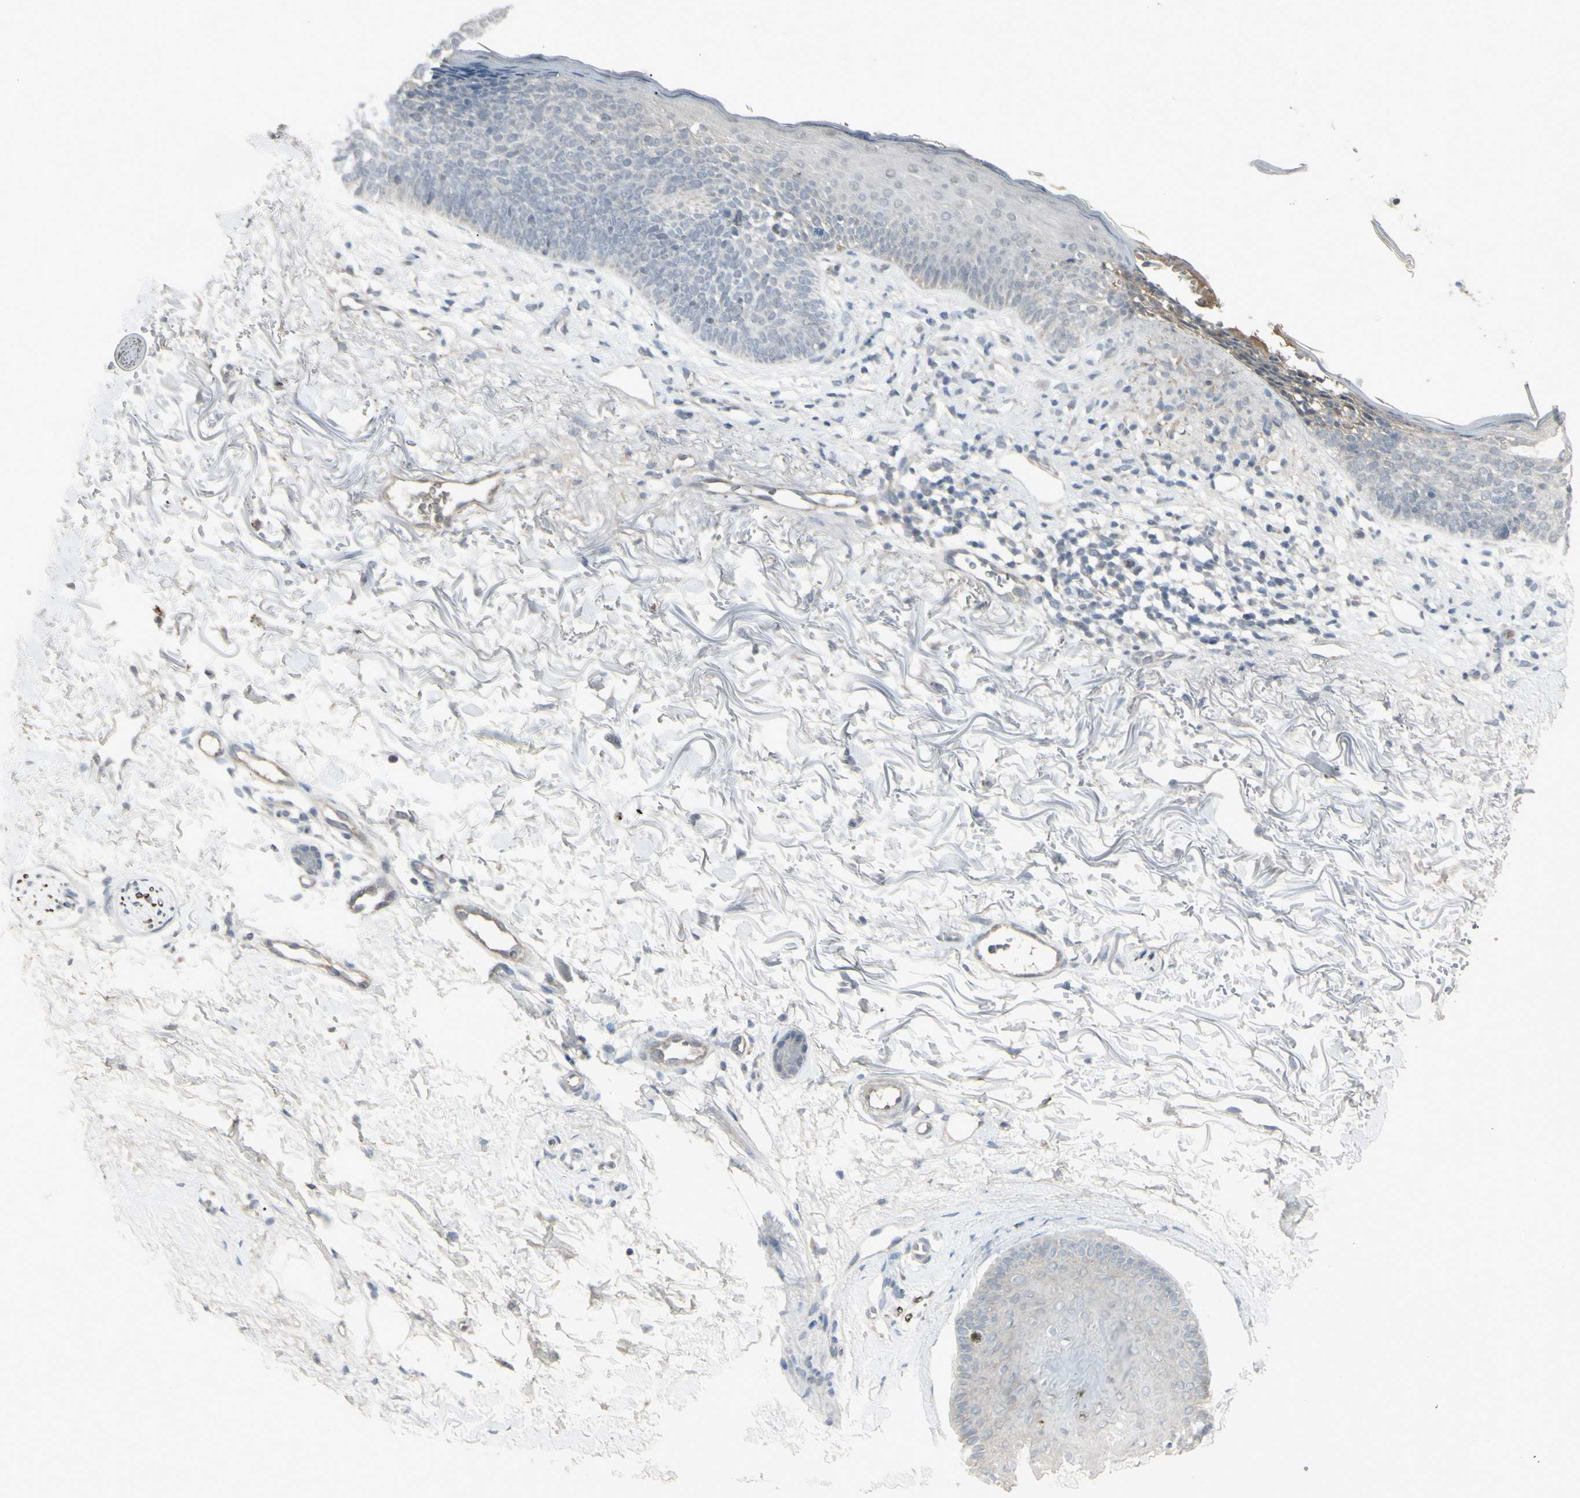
{"staining": {"intensity": "negative", "quantity": "none", "location": "none"}, "tissue": "skin cancer", "cell_type": "Tumor cells", "image_type": "cancer", "snomed": [{"axis": "morphology", "description": "Basal cell carcinoma"}, {"axis": "topography", "description": "Skin"}], "caption": "The micrograph displays no staining of tumor cells in skin cancer.", "gene": "PIAS4", "patient": {"sex": "female", "age": 70}}